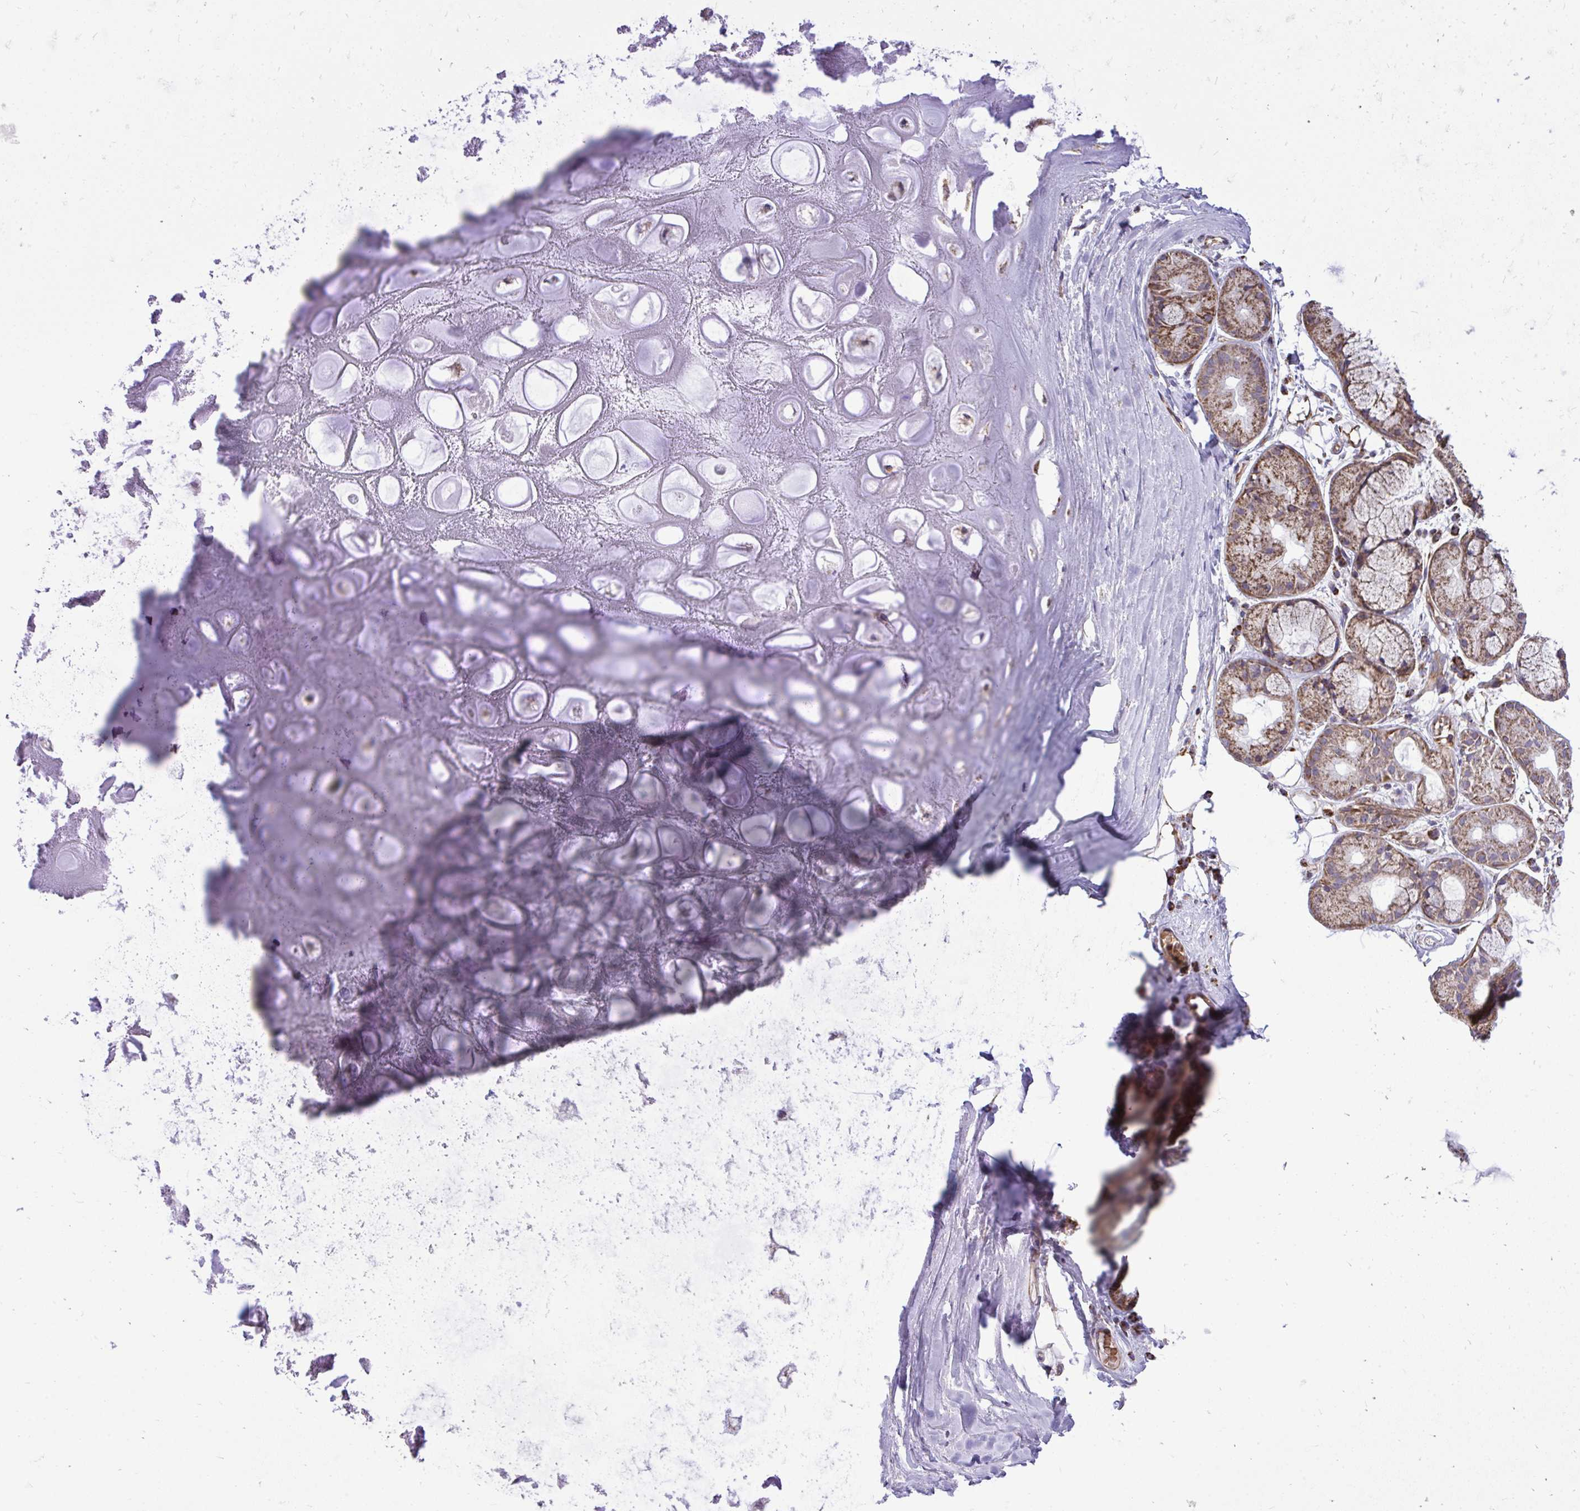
{"staining": {"intensity": "negative", "quantity": "none", "location": "none"}, "tissue": "adipose tissue", "cell_type": "Adipocytes", "image_type": "normal", "snomed": [{"axis": "morphology", "description": "Normal tissue, NOS"}, {"axis": "topography", "description": "Lymph node"}, {"axis": "topography", "description": "Cartilage tissue"}, {"axis": "topography", "description": "Nasopharynx"}], "caption": "A high-resolution micrograph shows immunohistochemistry staining of benign adipose tissue, which exhibits no significant positivity in adipocytes. Brightfield microscopy of IHC stained with DAB (brown) and hematoxylin (blue), captured at high magnification.", "gene": "UBE2C", "patient": {"sex": "male", "age": 63}}